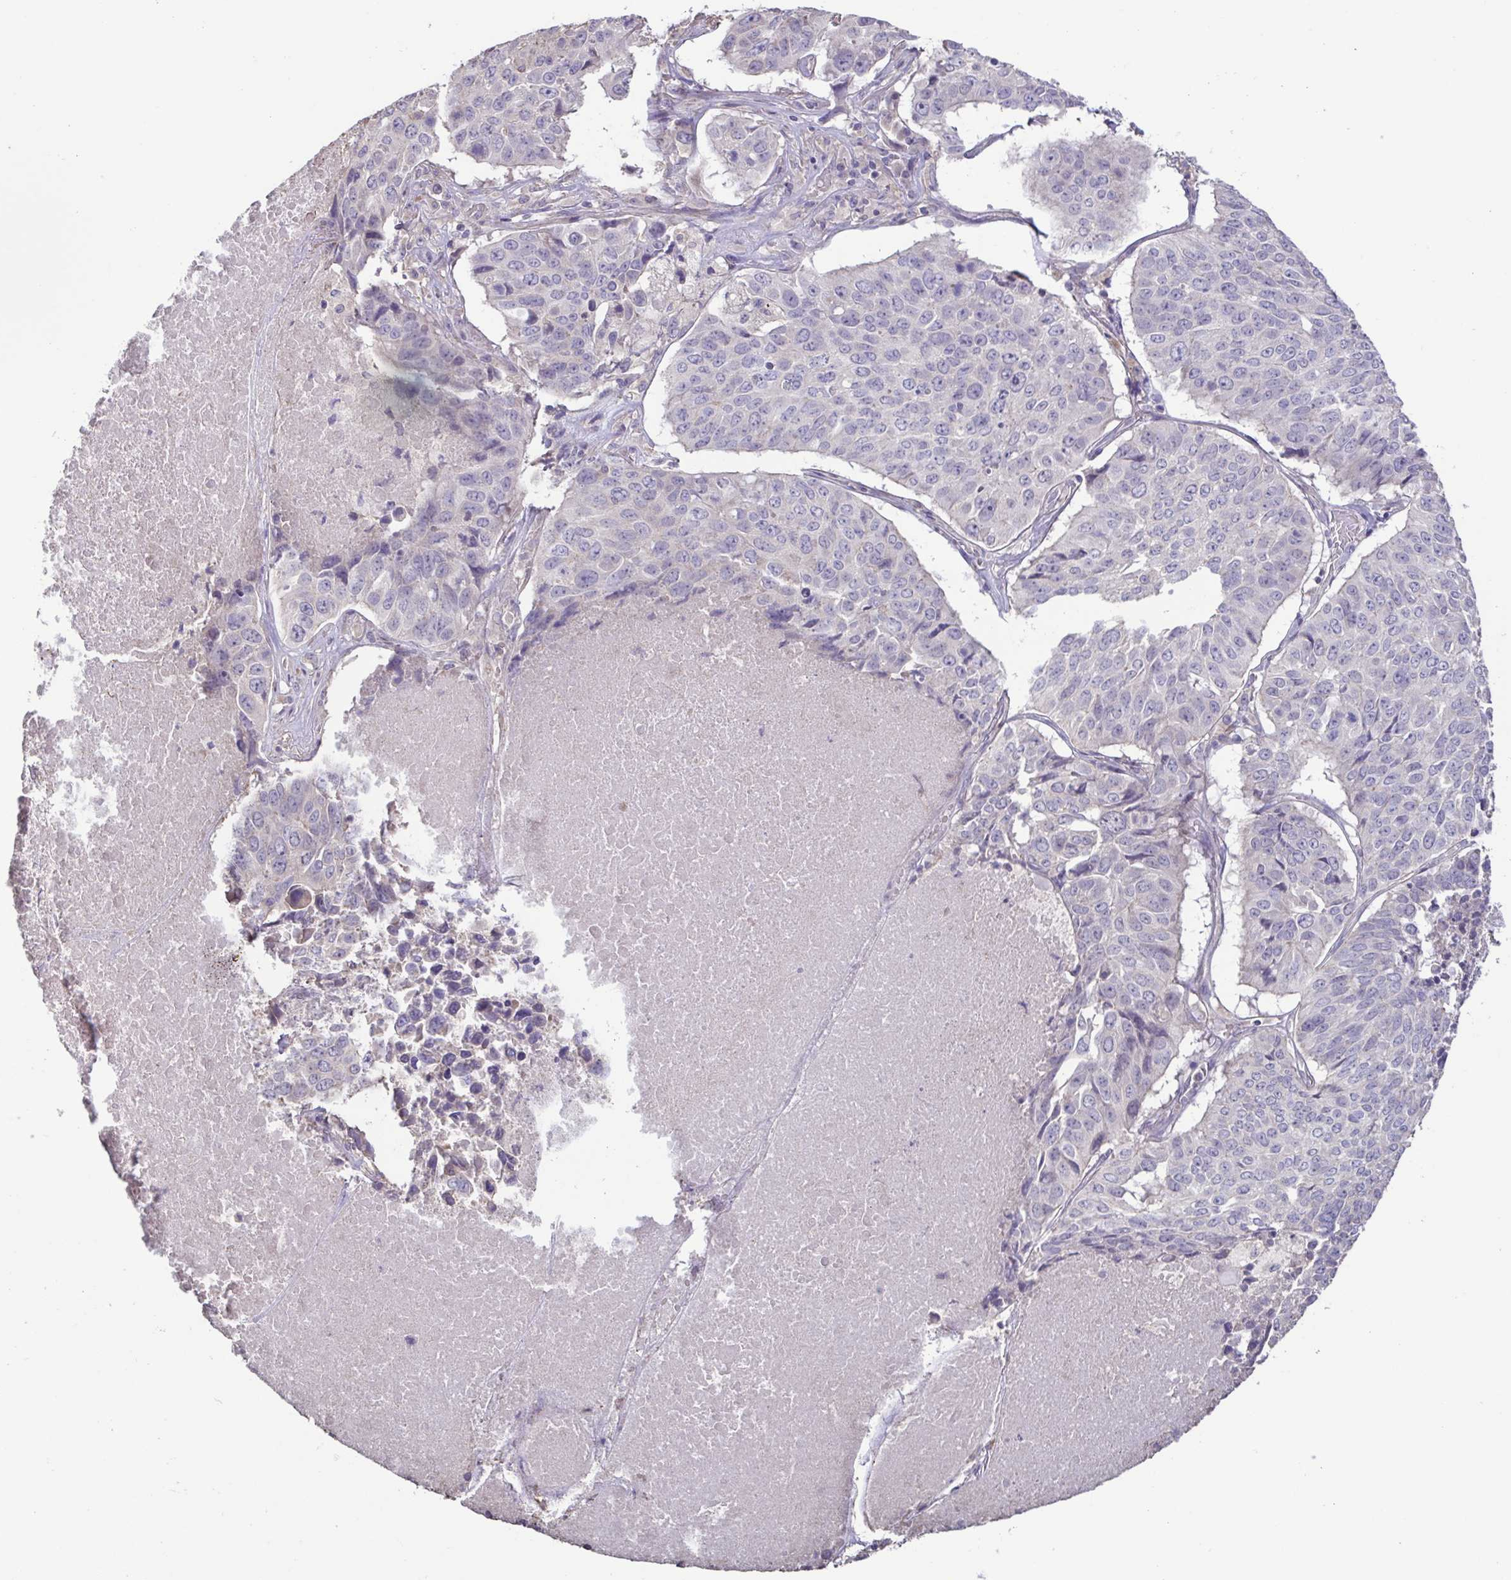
{"staining": {"intensity": "negative", "quantity": "none", "location": "none"}, "tissue": "lung cancer", "cell_type": "Tumor cells", "image_type": "cancer", "snomed": [{"axis": "morphology", "description": "Normal tissue, NOS"}, {"axis": "morphology", "description": "Squamous cell carcinoma, NOS"}, {"axis": "topography", "description": "Bronchus"}, {"axis": "topography", "description": "Lung"}], "caption": "Protein analysis of squamous cell carcinoma (lung) displays no significant staining in tumor cells.", "gene": "ACTRT2", "patient": {"sex": "male", "age": 64}}